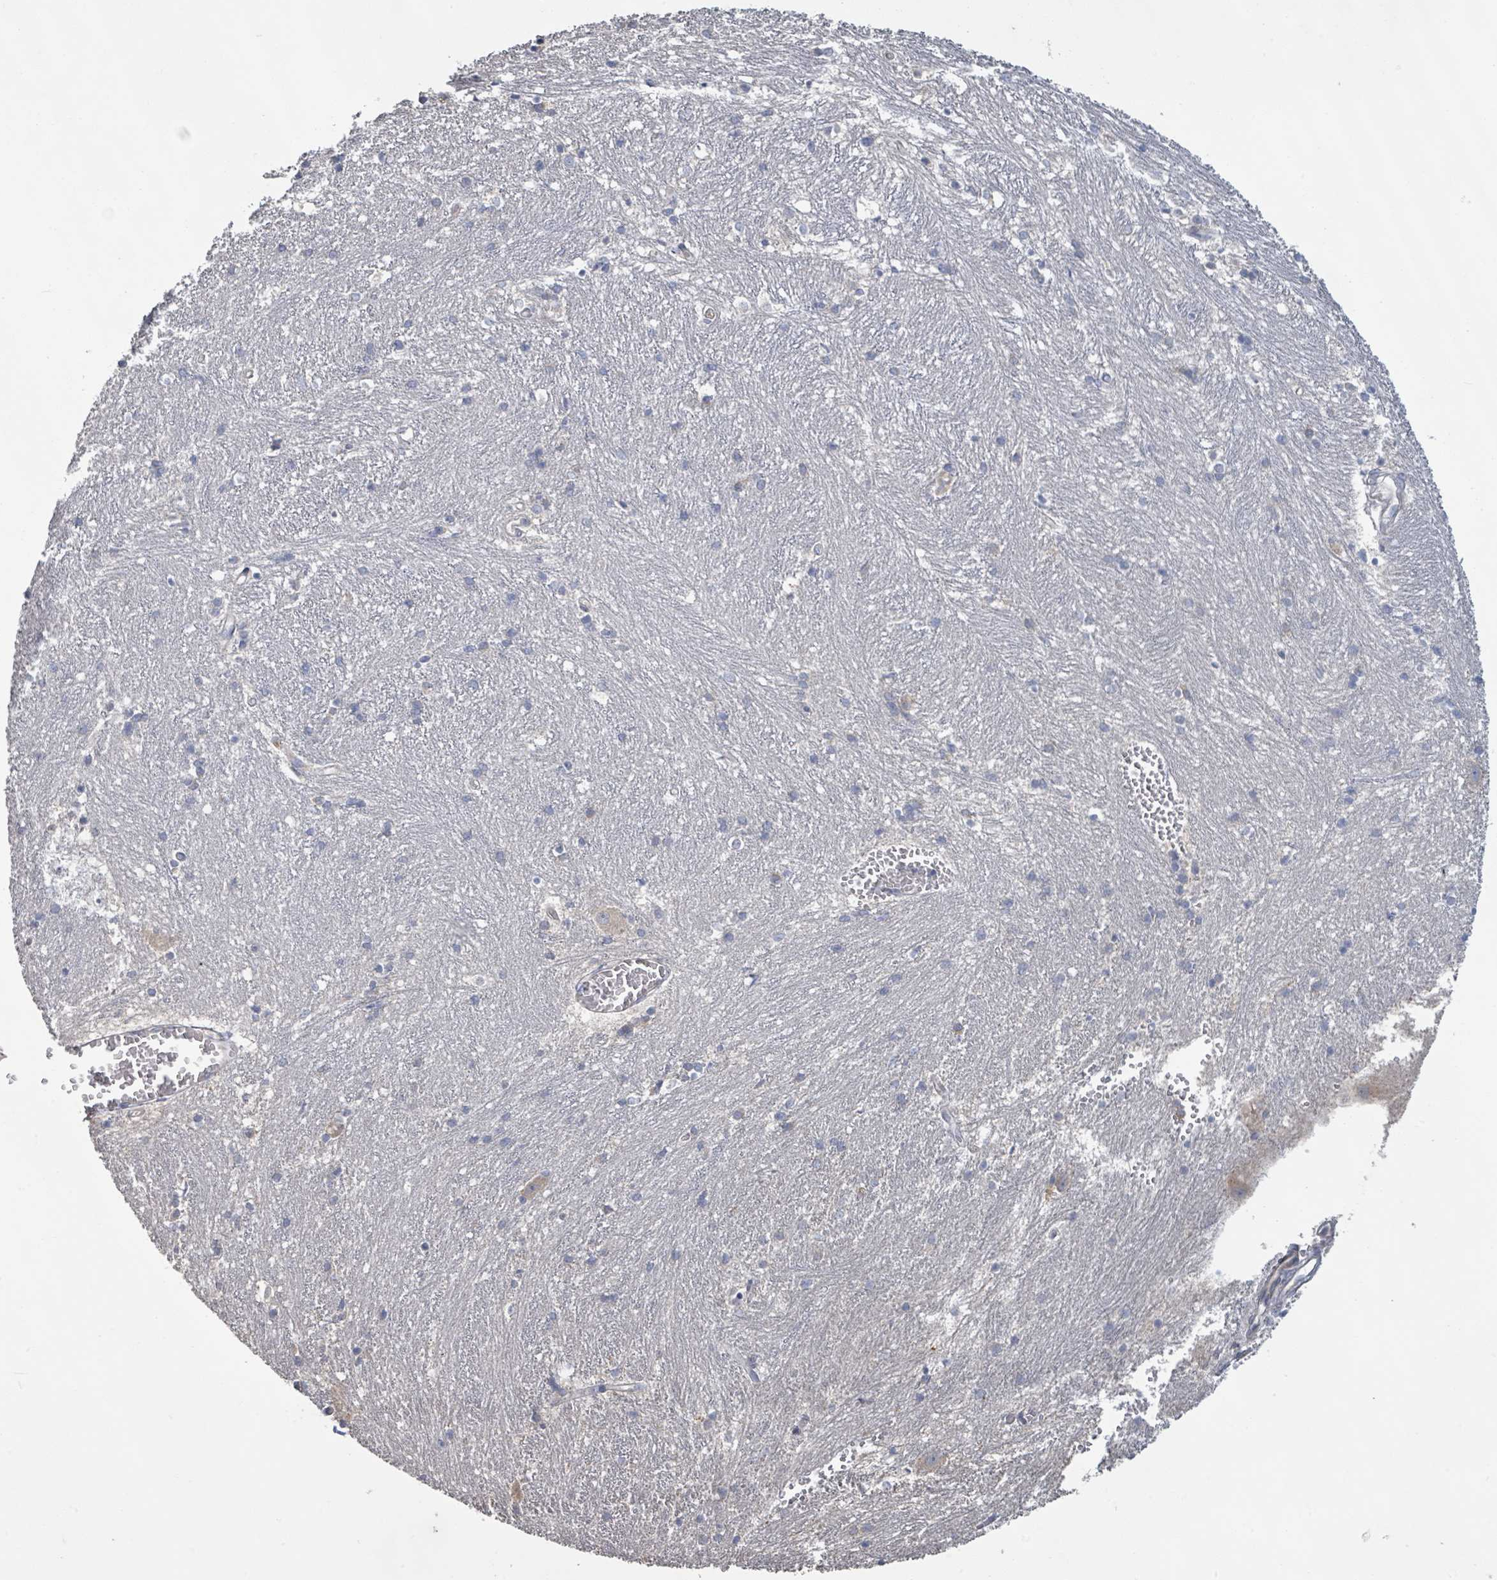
{"staining": {"intensity": "weak", "quantity": "<25%", "location": "cytoplasmic/membranous"}, "tissue": "caudate", "cell_type": "Glial cells", "image_type": "normal", "snomed": [{"axis": "morphology", "description": "Normal tissue, NOS"}, {"axis": "topography", "description": "Lateral ventricle wall"}], "caption": "This is a photomicrograph of IHC staining of unremarkable caudate, which shows no expression in glial cells.", "gene": "KCNS2", "patient": {"sex": "male", "age": 37}}